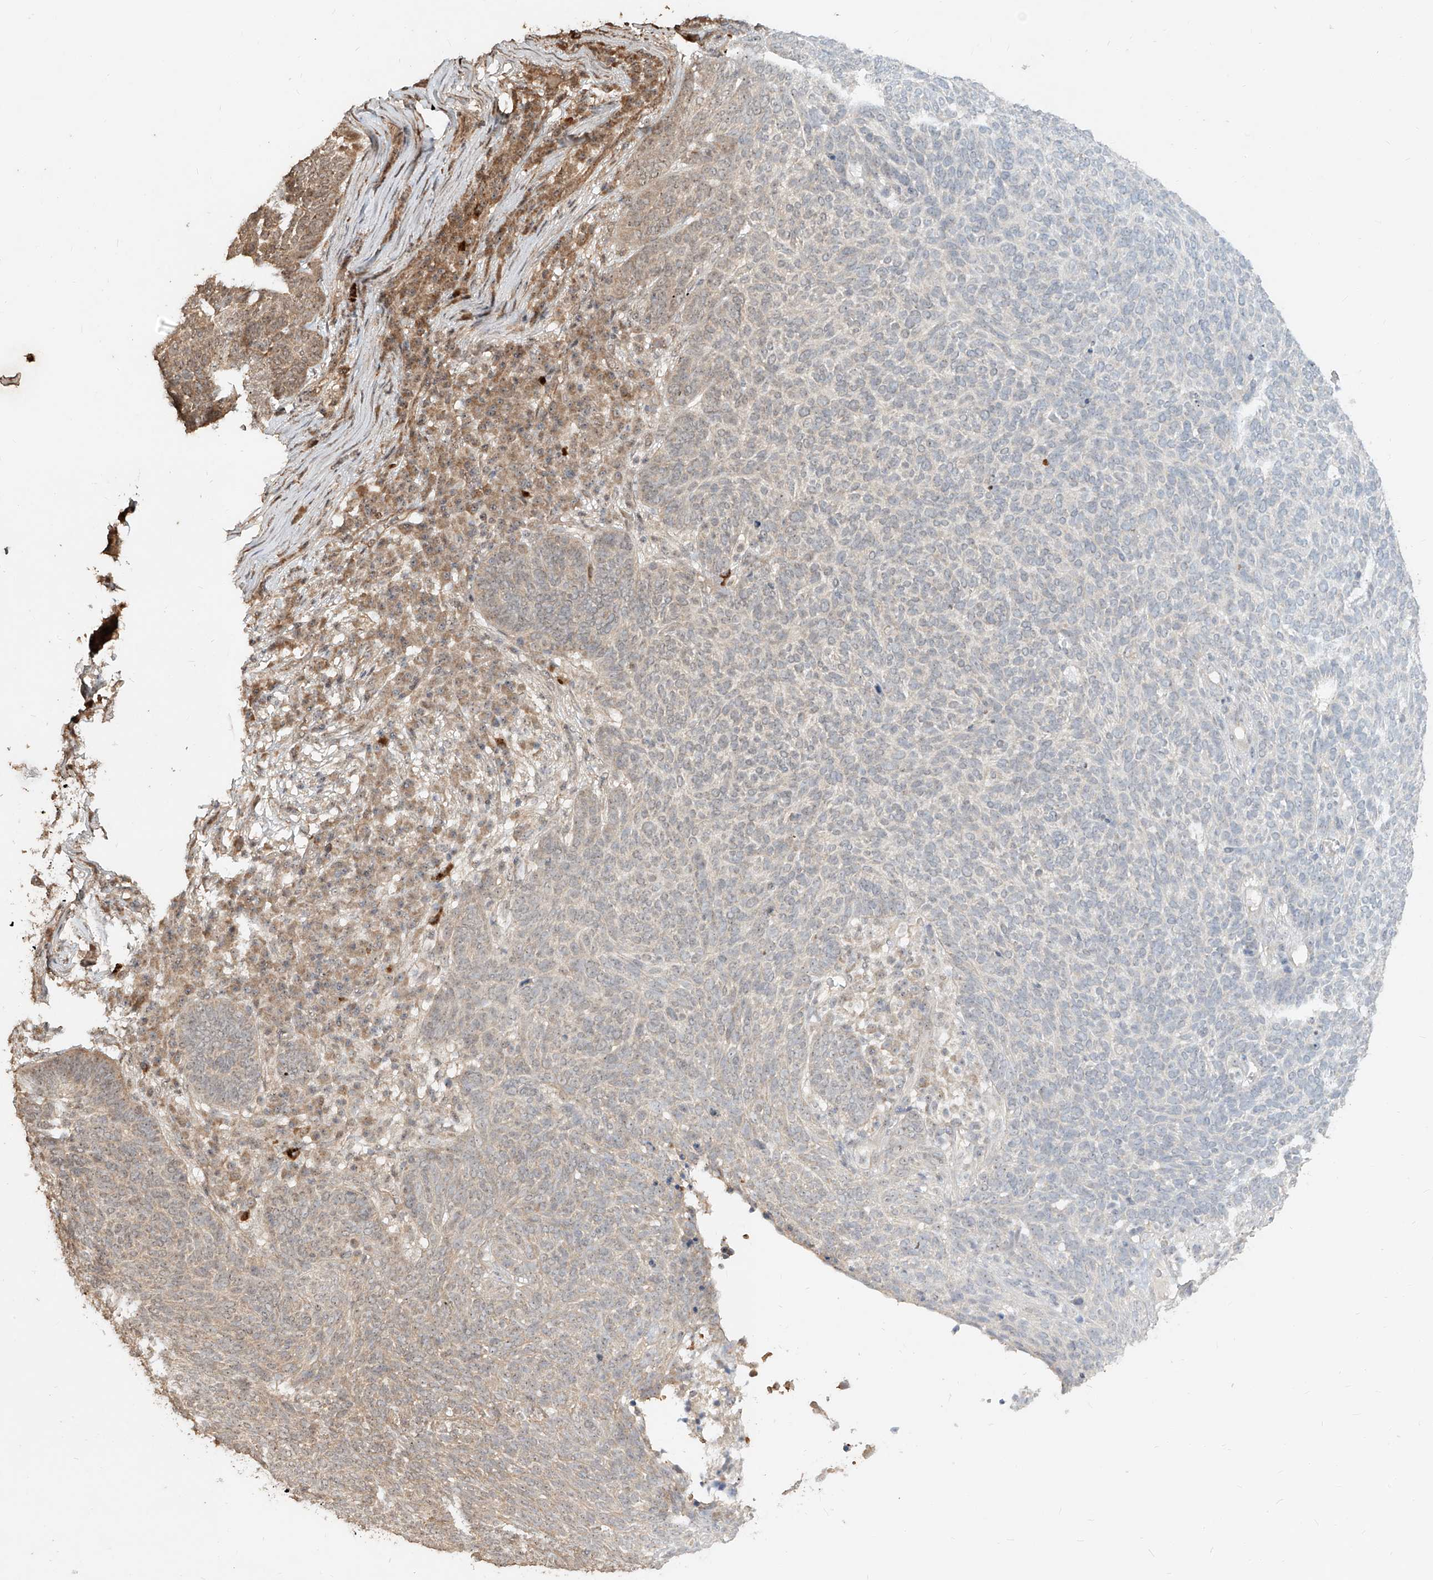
{"staining": {"intensity": "negative", "quantity": "none", "location": "none"}, "tissue": "skin cancer", "cell_type": "Tumor cells", "image_type": "cancer", "snomed": [{"axis": "morphology", "description": "Squamous cell carcinoma, NOS"}, {"axis": "topography", "description": "Skin"}], "caption": "Tumor cells are negative for protein expression in human skin cancer (squamous cell carcinoma).", "gene": "ZNF660", "patient": {"sex": "female", "age": 90}}